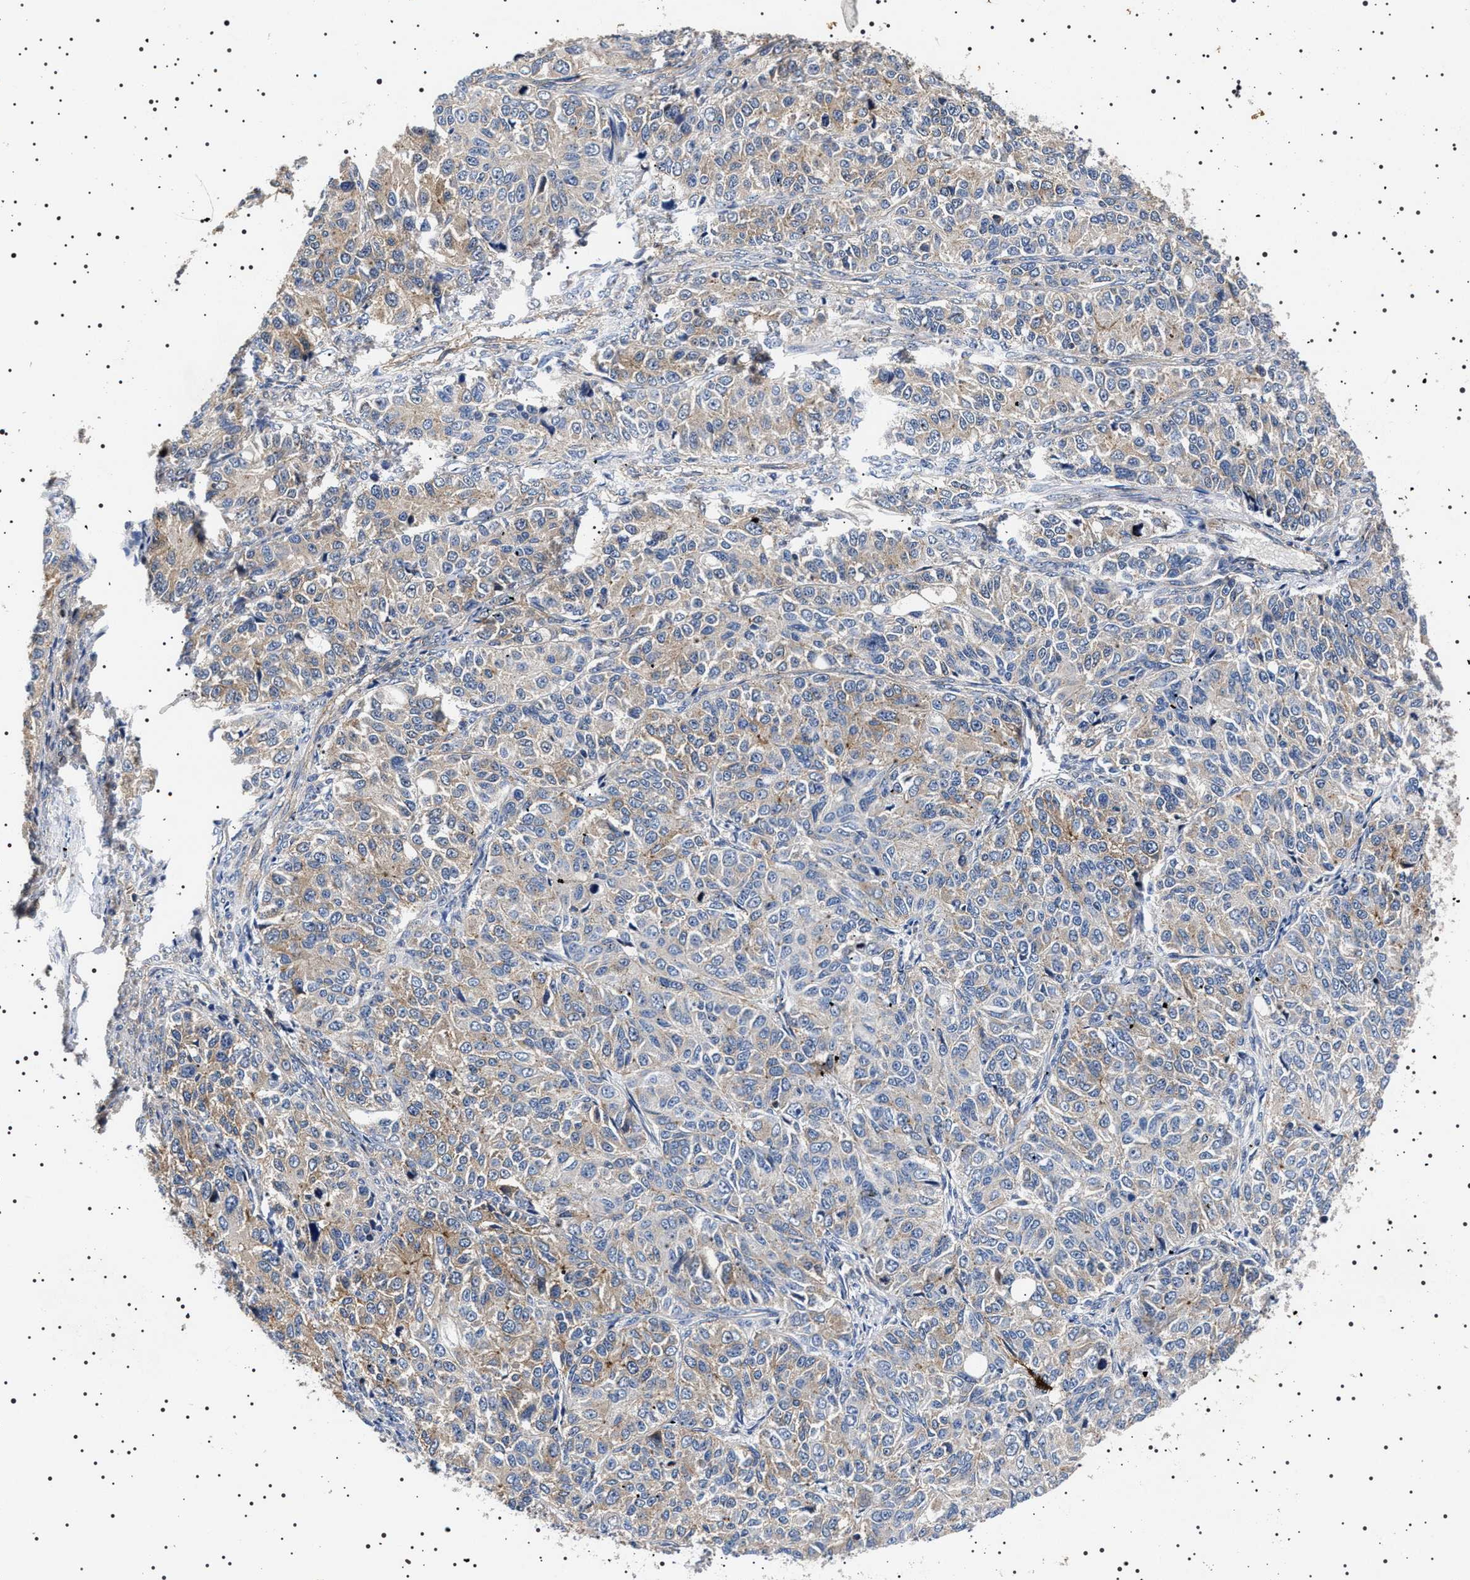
{"staining": {"intensity": "weak", "quantity": "25%-75%", "location": "cytoplasmic/membranous"}, "tissue": "ovarian cancer", "cell_type": "Tumor cells", "image_type": "cancer", "snomed": [{"axis": "morphology", "description": "Carcinoma, endometroid"}, {"axis": "topography", "description": "Ovary"}], "caption": "The micrograph demonstrates a brown stain indicating the presence of a protein in the cytoplasmic/membranous of tumor cells in ovarian endometroid carcinoma.", "gene": "SLC4A7", "patient": {"sex": "female", "age": 51}}